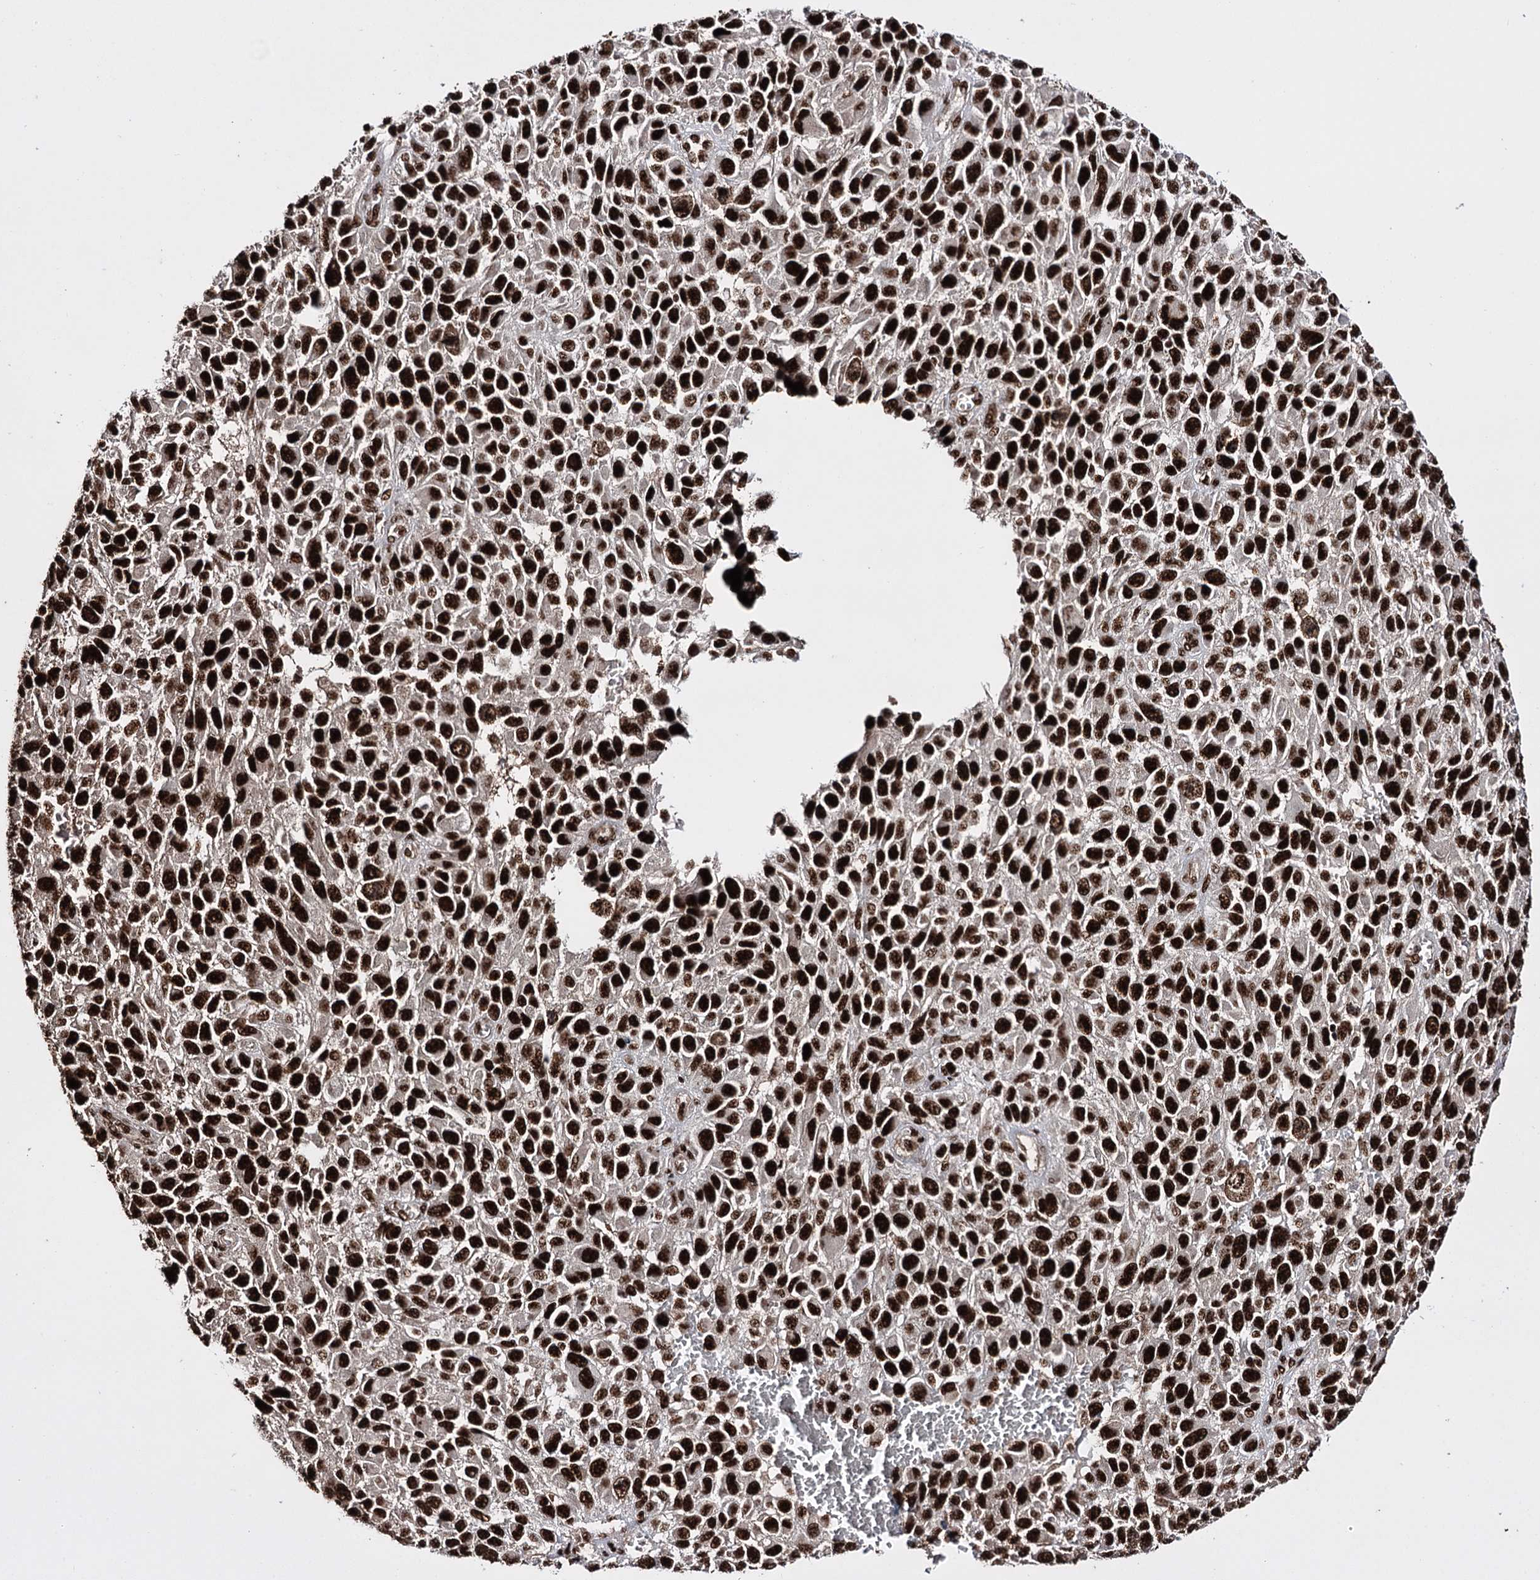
{"staining": {"intensity": "strong", "quantity": ">75%", "location": "nuclear"}, "tissue": "melanoma", "cell_type": "Tumor cells", "image_type": "cancer", "snomed": [{"axis": "morphology", "description": "Normal tissue, NOS"}, {"axis": "morphology", "description": "Malignant melanoma, NOS"}, {"axis": "topography", "description": "Skin"}], "caption": "Tumor cells exhibit high levels of strong nuclear positivity in approximately >75% of cells in human malignant melanoma.", "gene": "PRPF40A", "patient": {"sex": "female", "age": 96}}